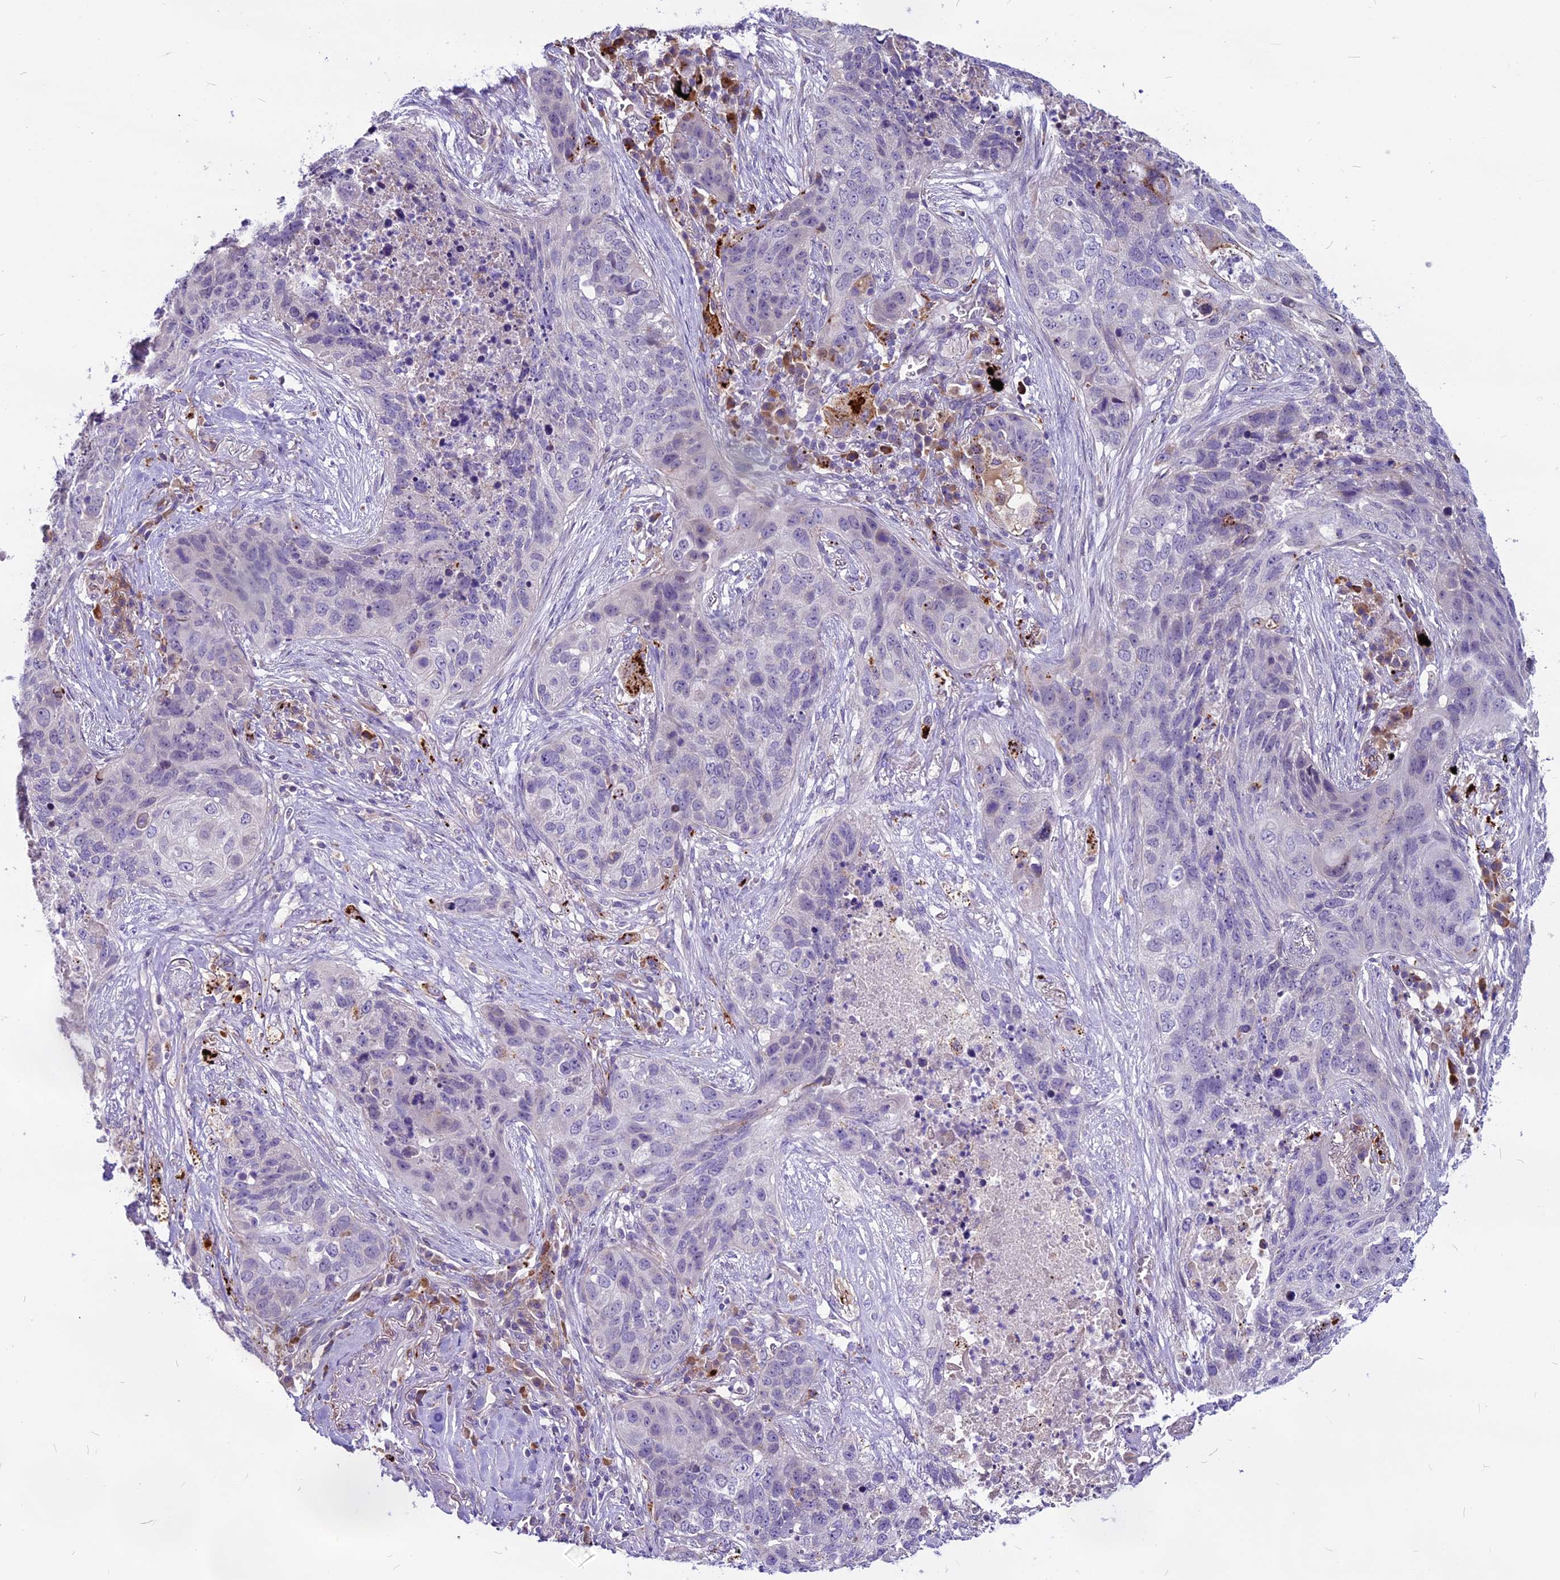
{"staining": {"intensity": "negative", "quantity": "none", "location": "none"}, "tissue": "lung cancer", "cell_type": "Tumor cells", "image_type": "cancer", "snomed": [{"axis": "morphology", "description": "Squamous cell carcinoma, NOS"}, {"axis": "topography", "description": "Lung"}], "caption": "IHC image of neoplastic tissue: human lung cancer stained with DAB (3,3'-diaminobenzidine) reveals no significant protein expression in tumor cells.", "gene": "THRSP", "patient": {"sex": "female", "age": 63}}